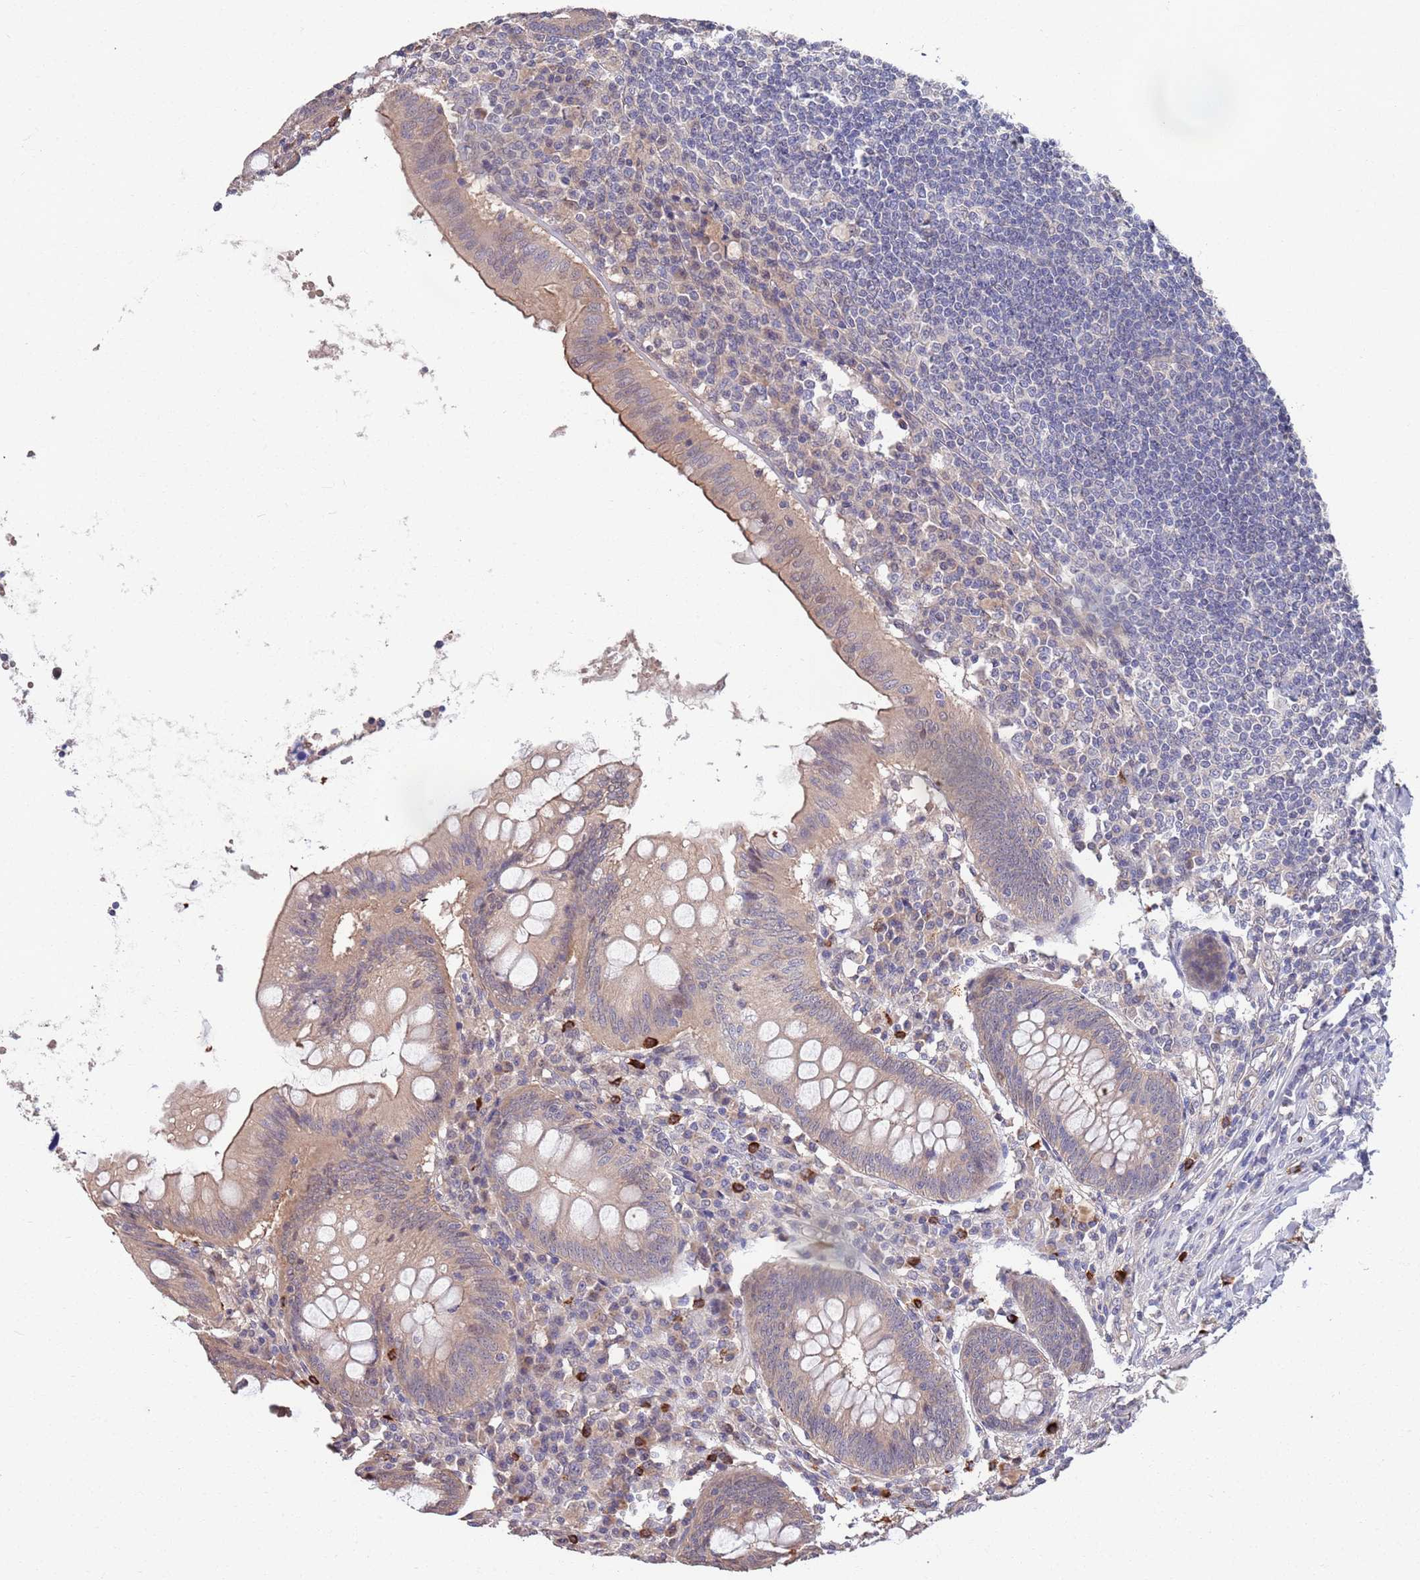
{"staining": {"intensity": "weak", "quantity": ">75%", "location": "cytoplasmic/membranous"}, "tissue": "appendix", "cell_type": "Glandular cells", "image_type": "normal", "snomed": [{"axis": "morphology", "description": "Normal tissue, NOS"}, {"axis": "topography", "description": "Appendix"}], "caption": "High-power microscopy captured an immunohistochemistry (IHC) histopathology image of benign appendix, revealing weak cytoplasmic/membranous positivity in approximately >75% of glandular cells. Ihc stains the protein in brown and the nuclei are stained blue.", "gene": "MARVELD2", "patient": {"sex": "female", "age": 54}}